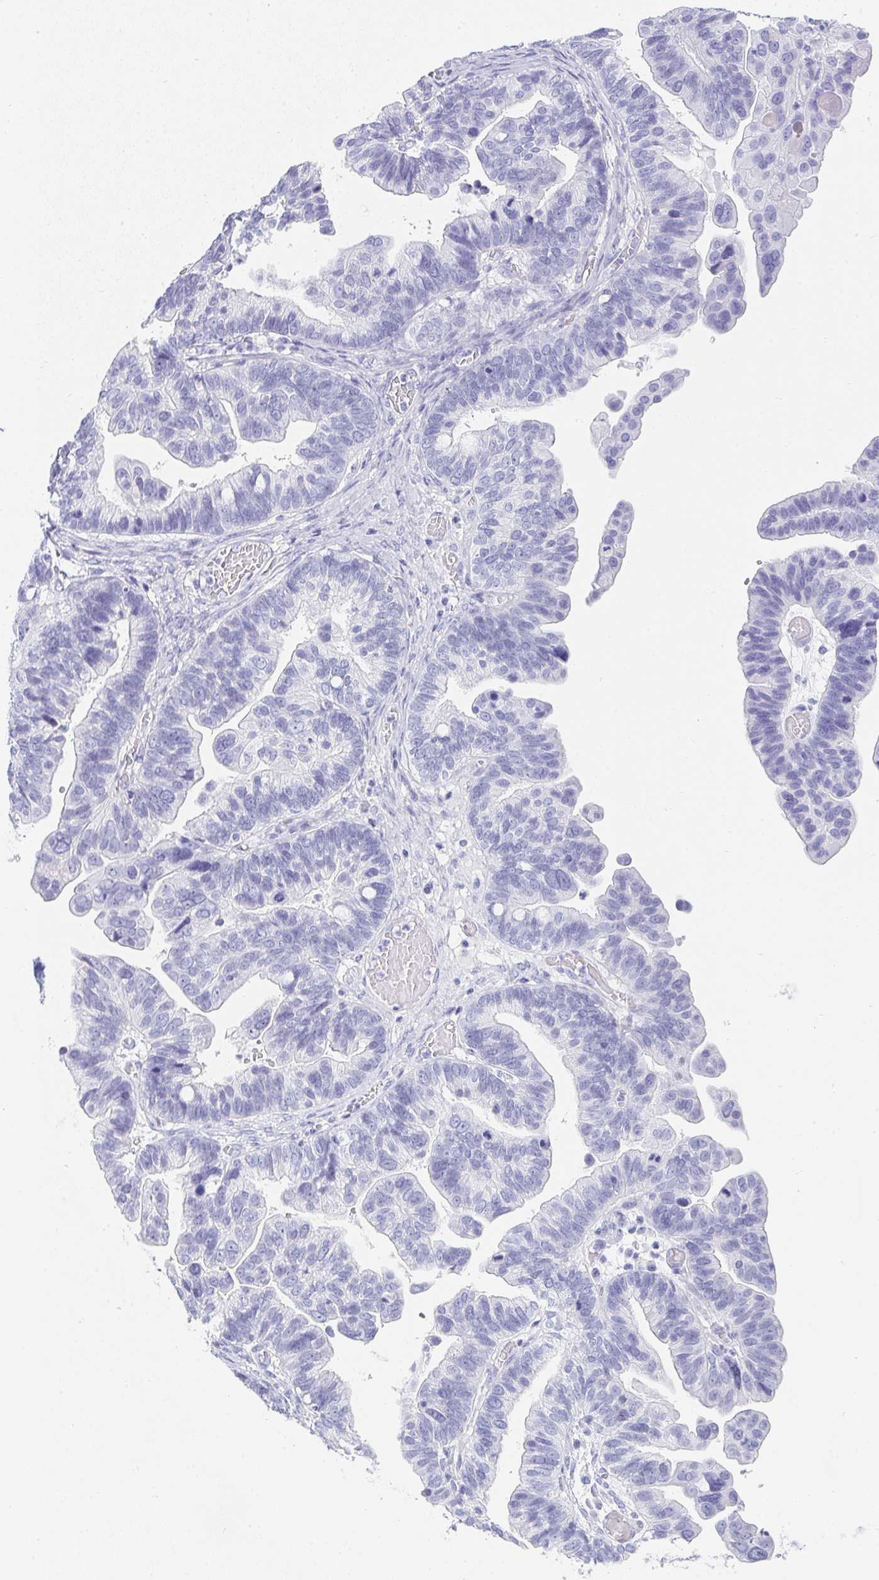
{"staining": {"intensity": "negative", "quantity": "none", "location": "none"}, "tissue": "ovarian cancer", "cell_type": "Tumor cells", "image_type": "cancer", "snomed": [{"axis": "morphology", "description": "Cystadenocarcinoma, serous, NOS"}, {"axis": "topography", "description": "Ovary"}], "caption": "Protein analysis of serous cystadenocarcinoma (ovarian) displays no significant positivity in tumor cells.", "gene": "PRND", "patient": {"sex": "female", "age": 56}}